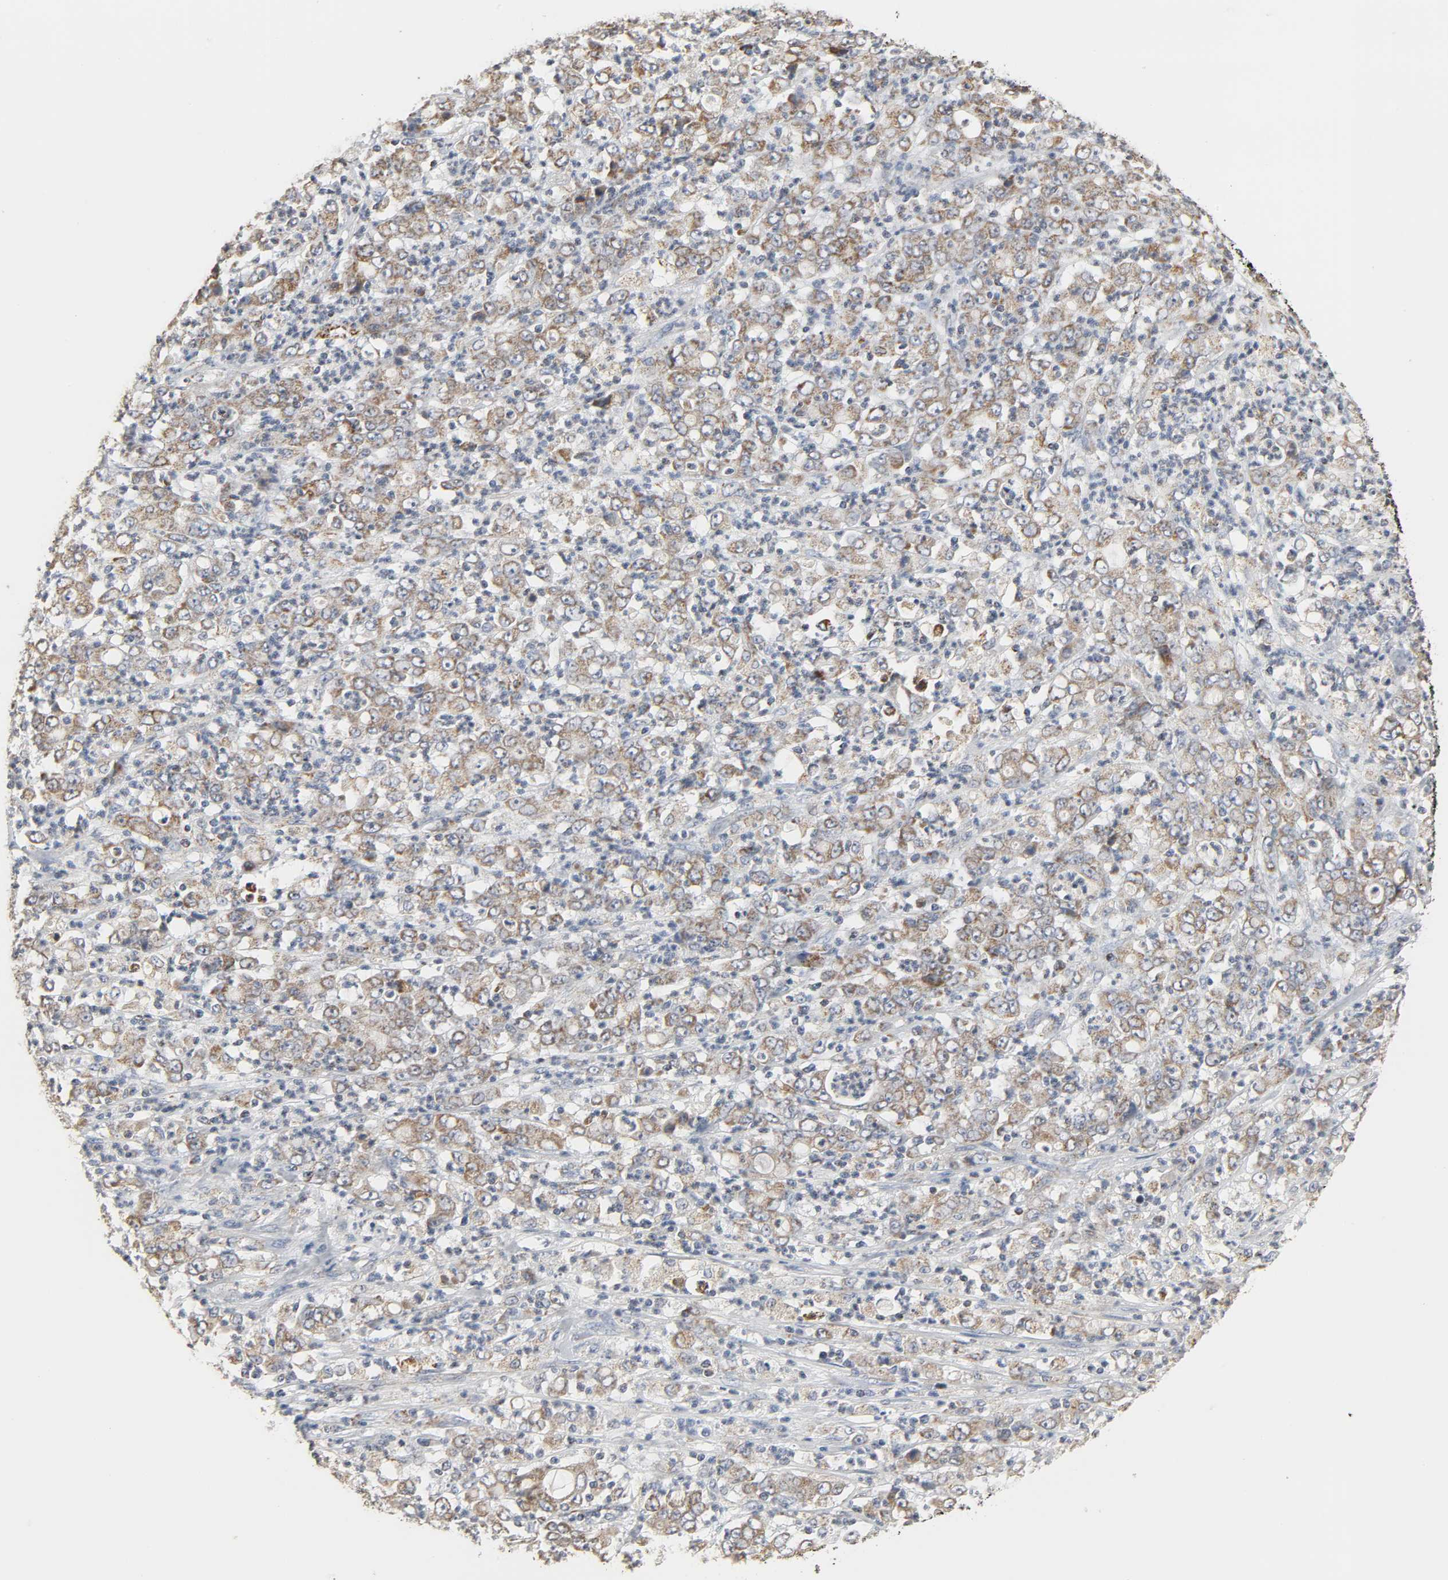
{"staining": {"intensity": "moderate", "quantity": "25%-75%", "location": "cytoplasmic/membranous"}, "tissue": "stomach cancer", "cell_type": "Tumor cells", "image_type": "cancer", "snomed": [{"axis": "morphology", "description": "Adenocarcinoma, NOS"}, {"axis": "topography", "description": "Stomach, lower"}], "caption": "An immunohistochemistry (IHC) micrograph of neoplastic tissue is shown. Protein staining in brown shows moderate cytoplasmic/membranous positivity in adenocarcinoma (stomach) within tumor cells. The staining is performed using DAB brown chromogen to label protein expression. The nuclei are counter-stained blue using hematoxylin.", "gene": "ACAT1", "patient": {"sex": "female", "age": 71}}